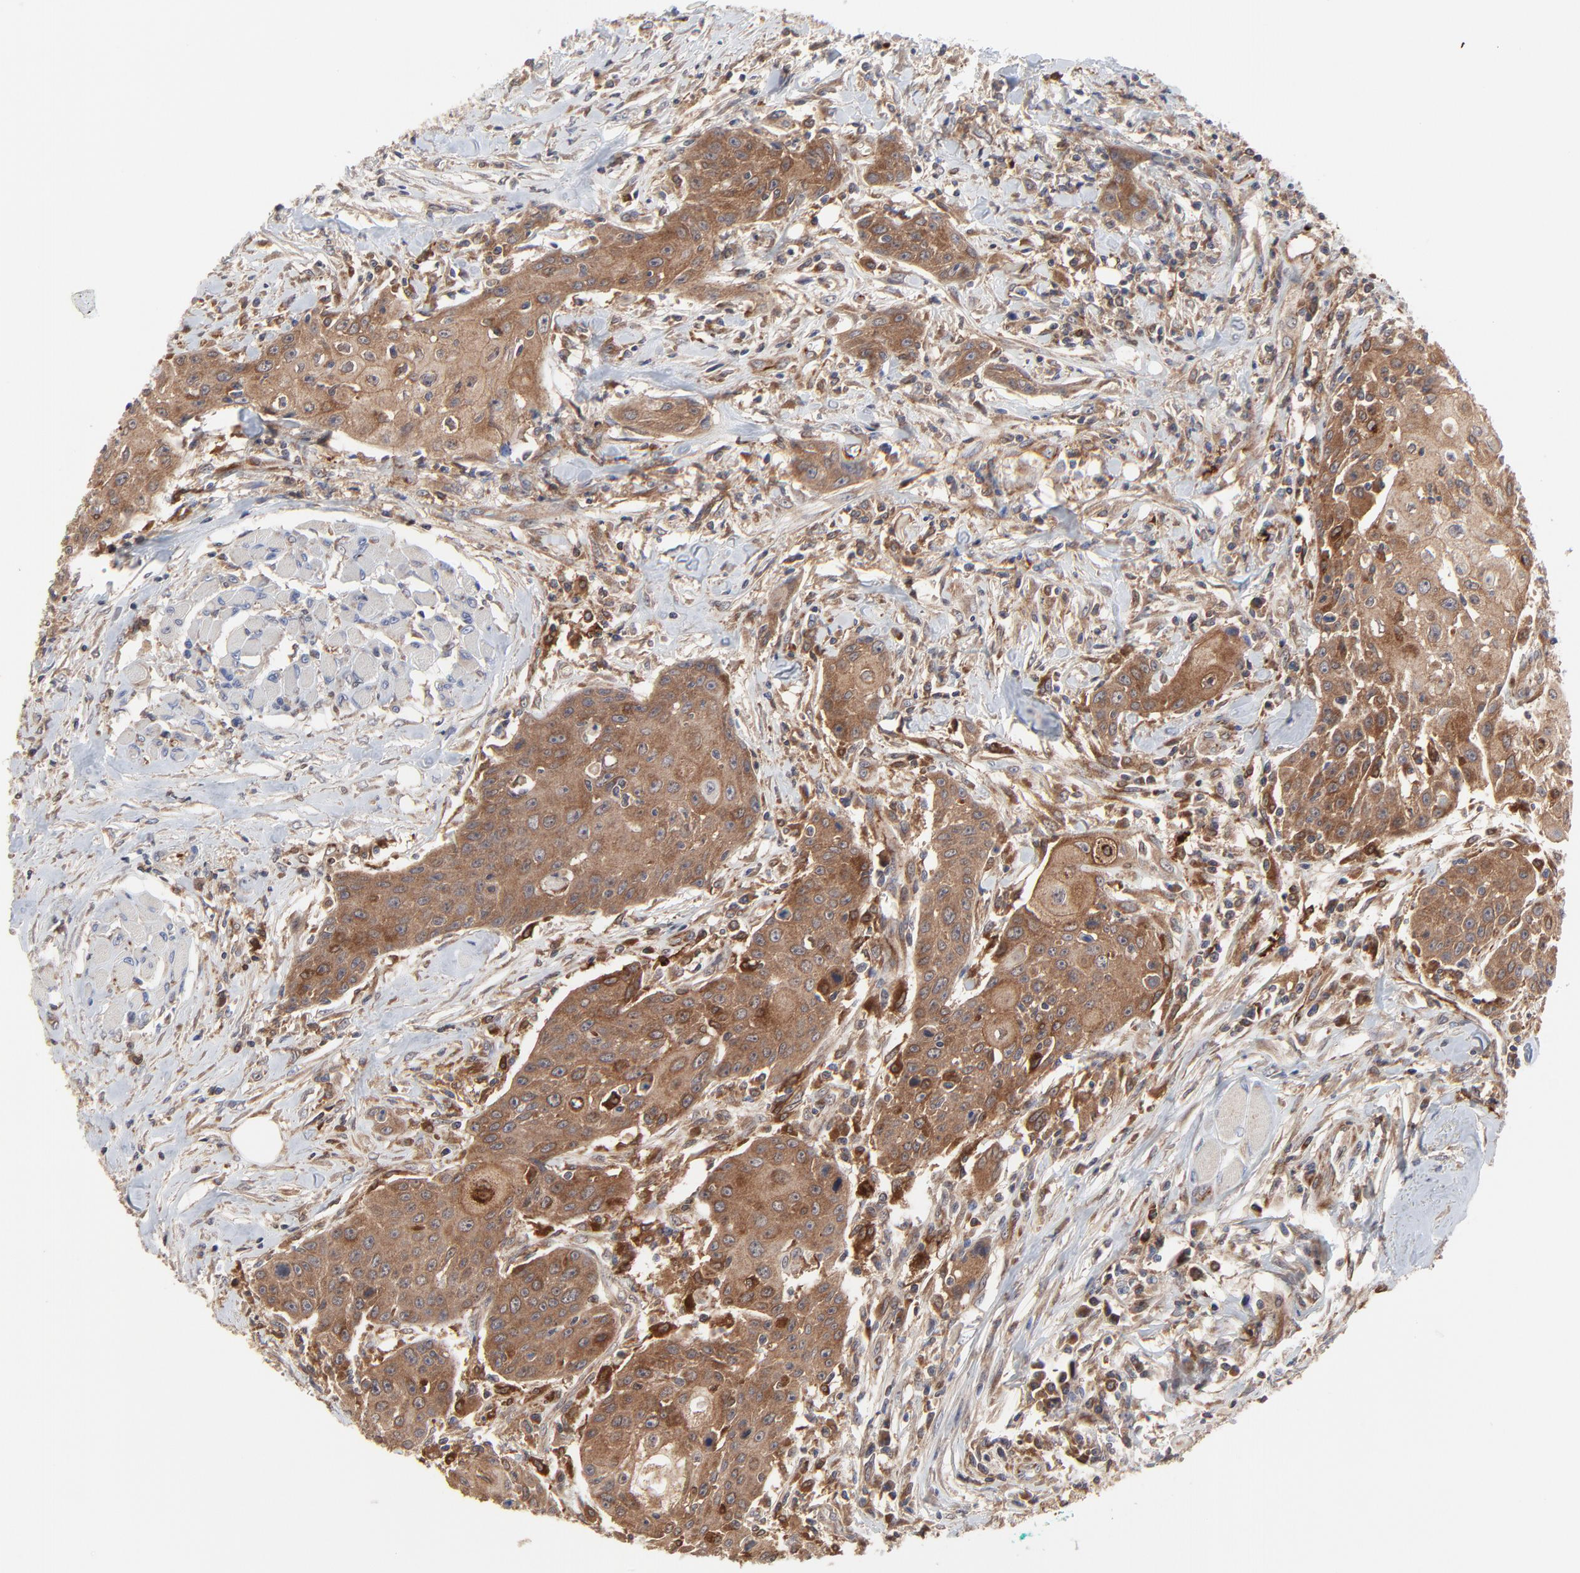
{"staining": {"intensity": "strong", "quantity": ">75%", "location": "cytoplasmic/membranous"}, "tissue": "head and neck cancer", "cell_type": "Tumor cells", "image_type": "cancer", "snomed": [{"axis": "morphology", "description": "Squamous cell carcinoma, NOS"}, {"axis": "topography", "description": "Oral tissue"}, {"axis": "topography", "description": "Head-Neck"}], "caption": "Squamous cell carcinoma (head and neck) stained with a brown dye displays strong cytoplasmic/membranous positive staining in approximately >75% of tumor cells.", "gene": "RAB9A", "patient": {"sex": "female", "age": 82}}